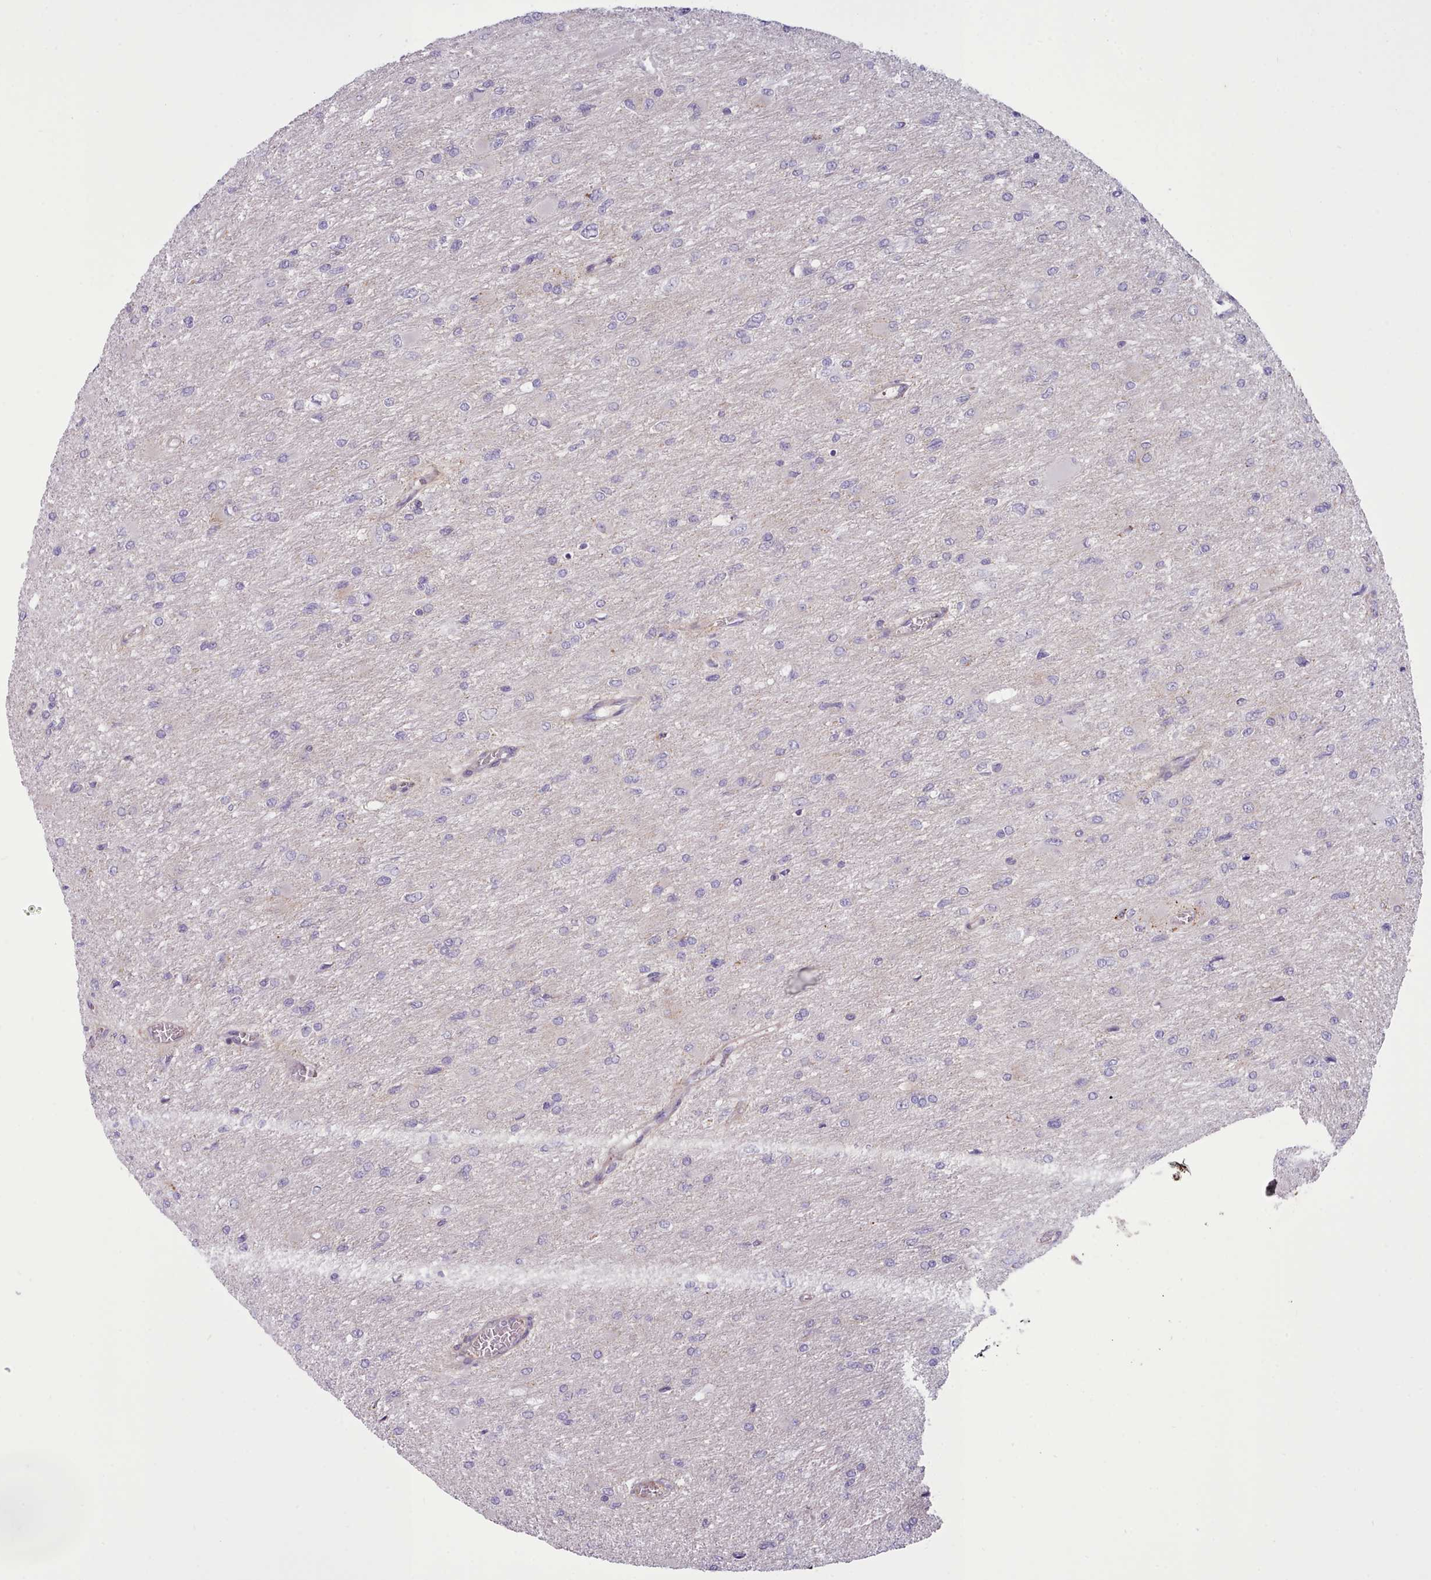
{"staining": {"intensity": "negative", "quantity": "none", "location": "none"}, "tissue": "glioma", "cell_type": "Tumor cells", "image_type": "cancer", "snomed": [{"axis": "morphology", "description": "Glioma, malignant, High grade"}, {"axis": "topography", "description": "Cerebral cortex"}], "caption": "A high-resolution histopathology image shows immunohistochemistry (IHC) staining of malignant glioma (high-grade), which exhibits no significant expression in tumor cells.", "gene": "TENT4B", "patient": {"sex": "female", "age": 36}}